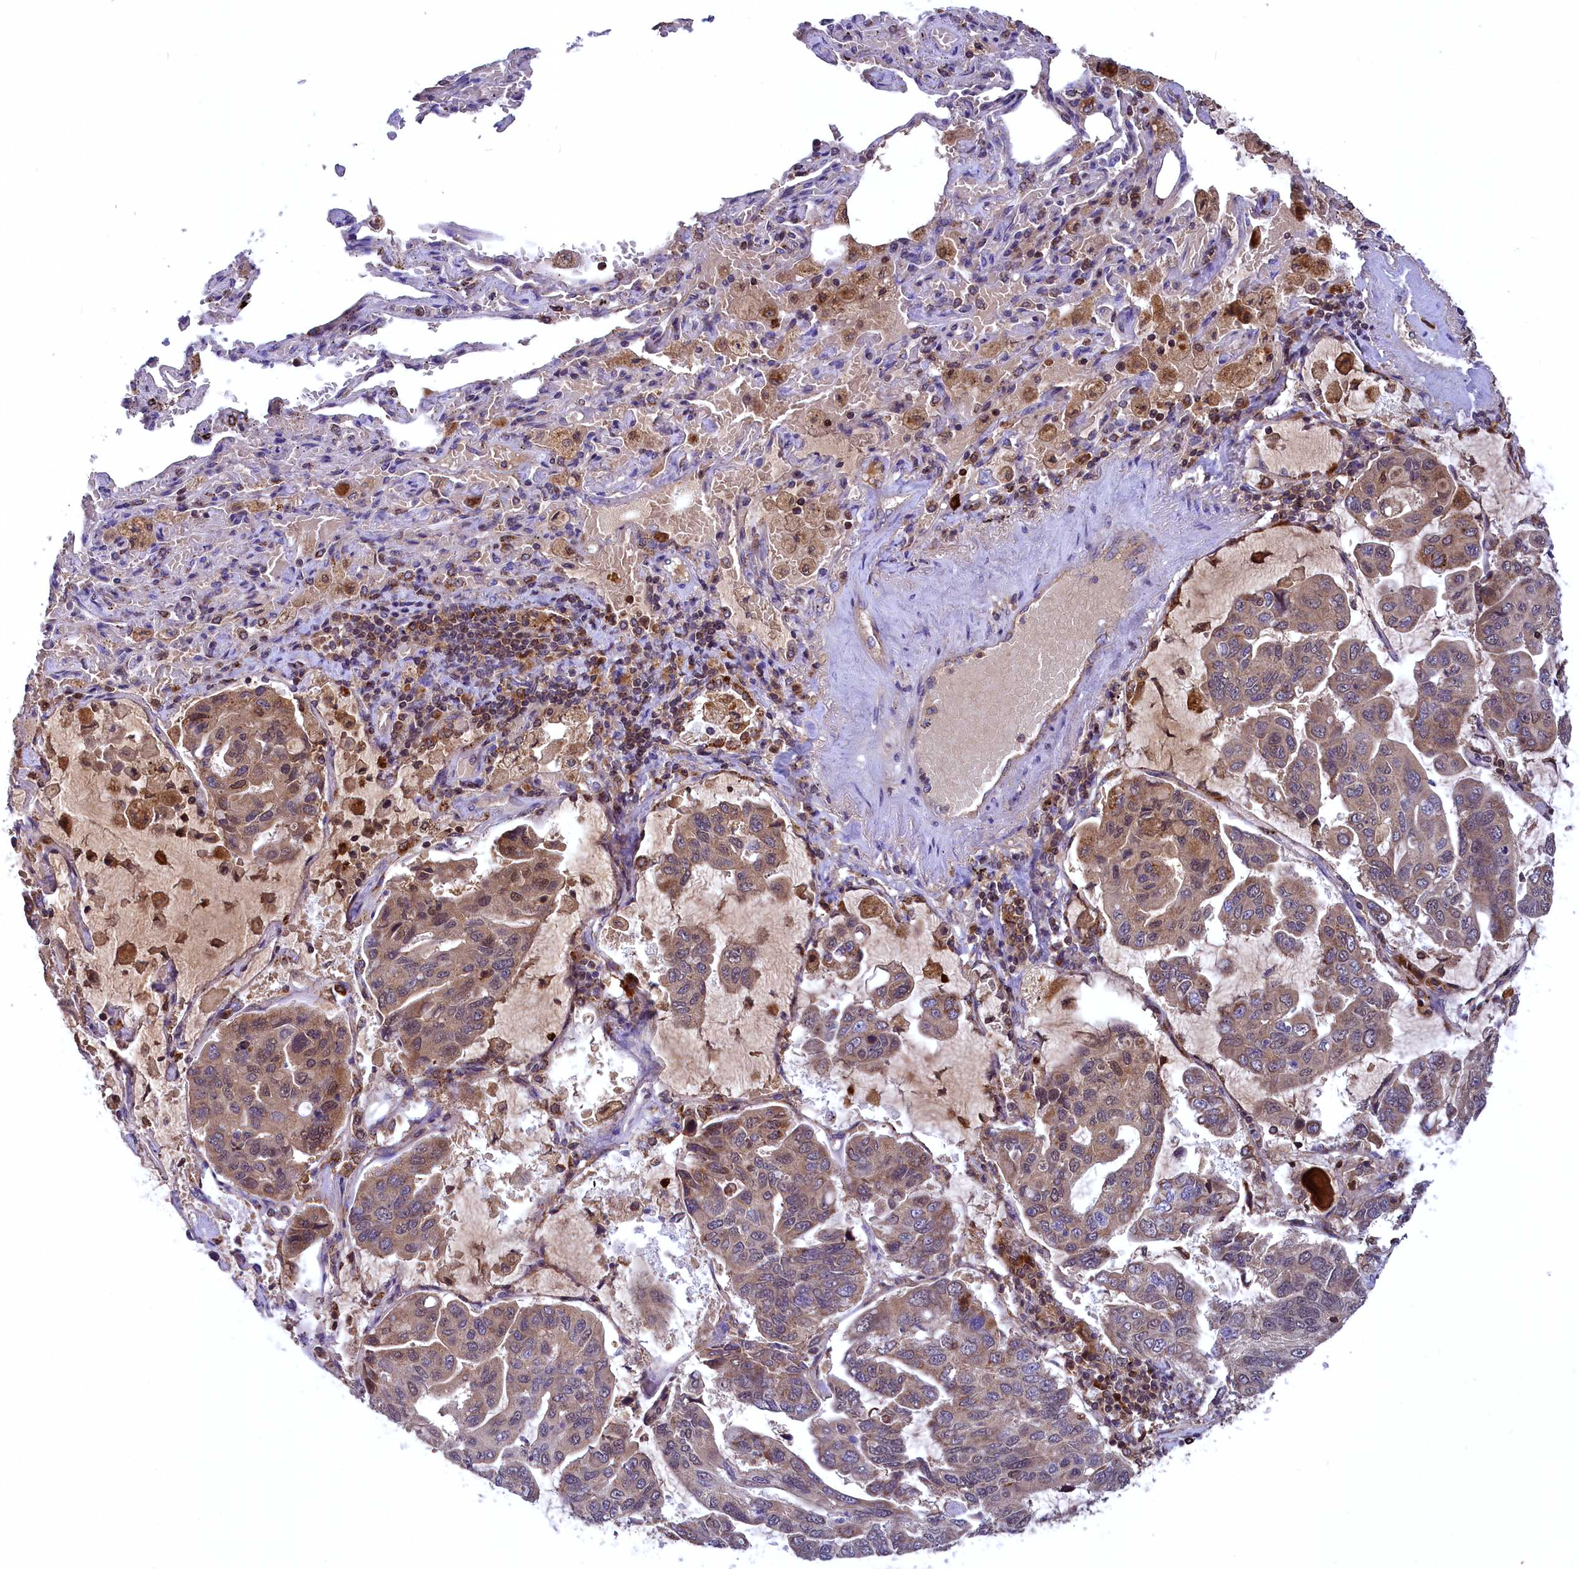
{"staining": {"intensity": "weak", "quantity": "25%-75%", "location": "cytoplasmic/membranous"}, "tissue": "lung cancer", "cell_type": "Tumor cells", "image_type": "cancer", "snomed": [{"axis": "morphology", "description": "Adenocarcinoma, NOS"}, {"axis": "topography", "description": "Lung"}], "caption": "IHC staining of adenocarcinoma (lung), which reveals low levels of weak cytoplasmic/membranous expression in approximately 25%-75% of tumor cells indicating weak cytoplasmic/membranous protein positivity. The staining was performed using DAB (3,3'-diaminobenzidine) (brown) for protein detection and nuclei were counterstained in hematoxylin (blue).", "gene": "COX17", "patient": {"sex": "male", "age": 64}}